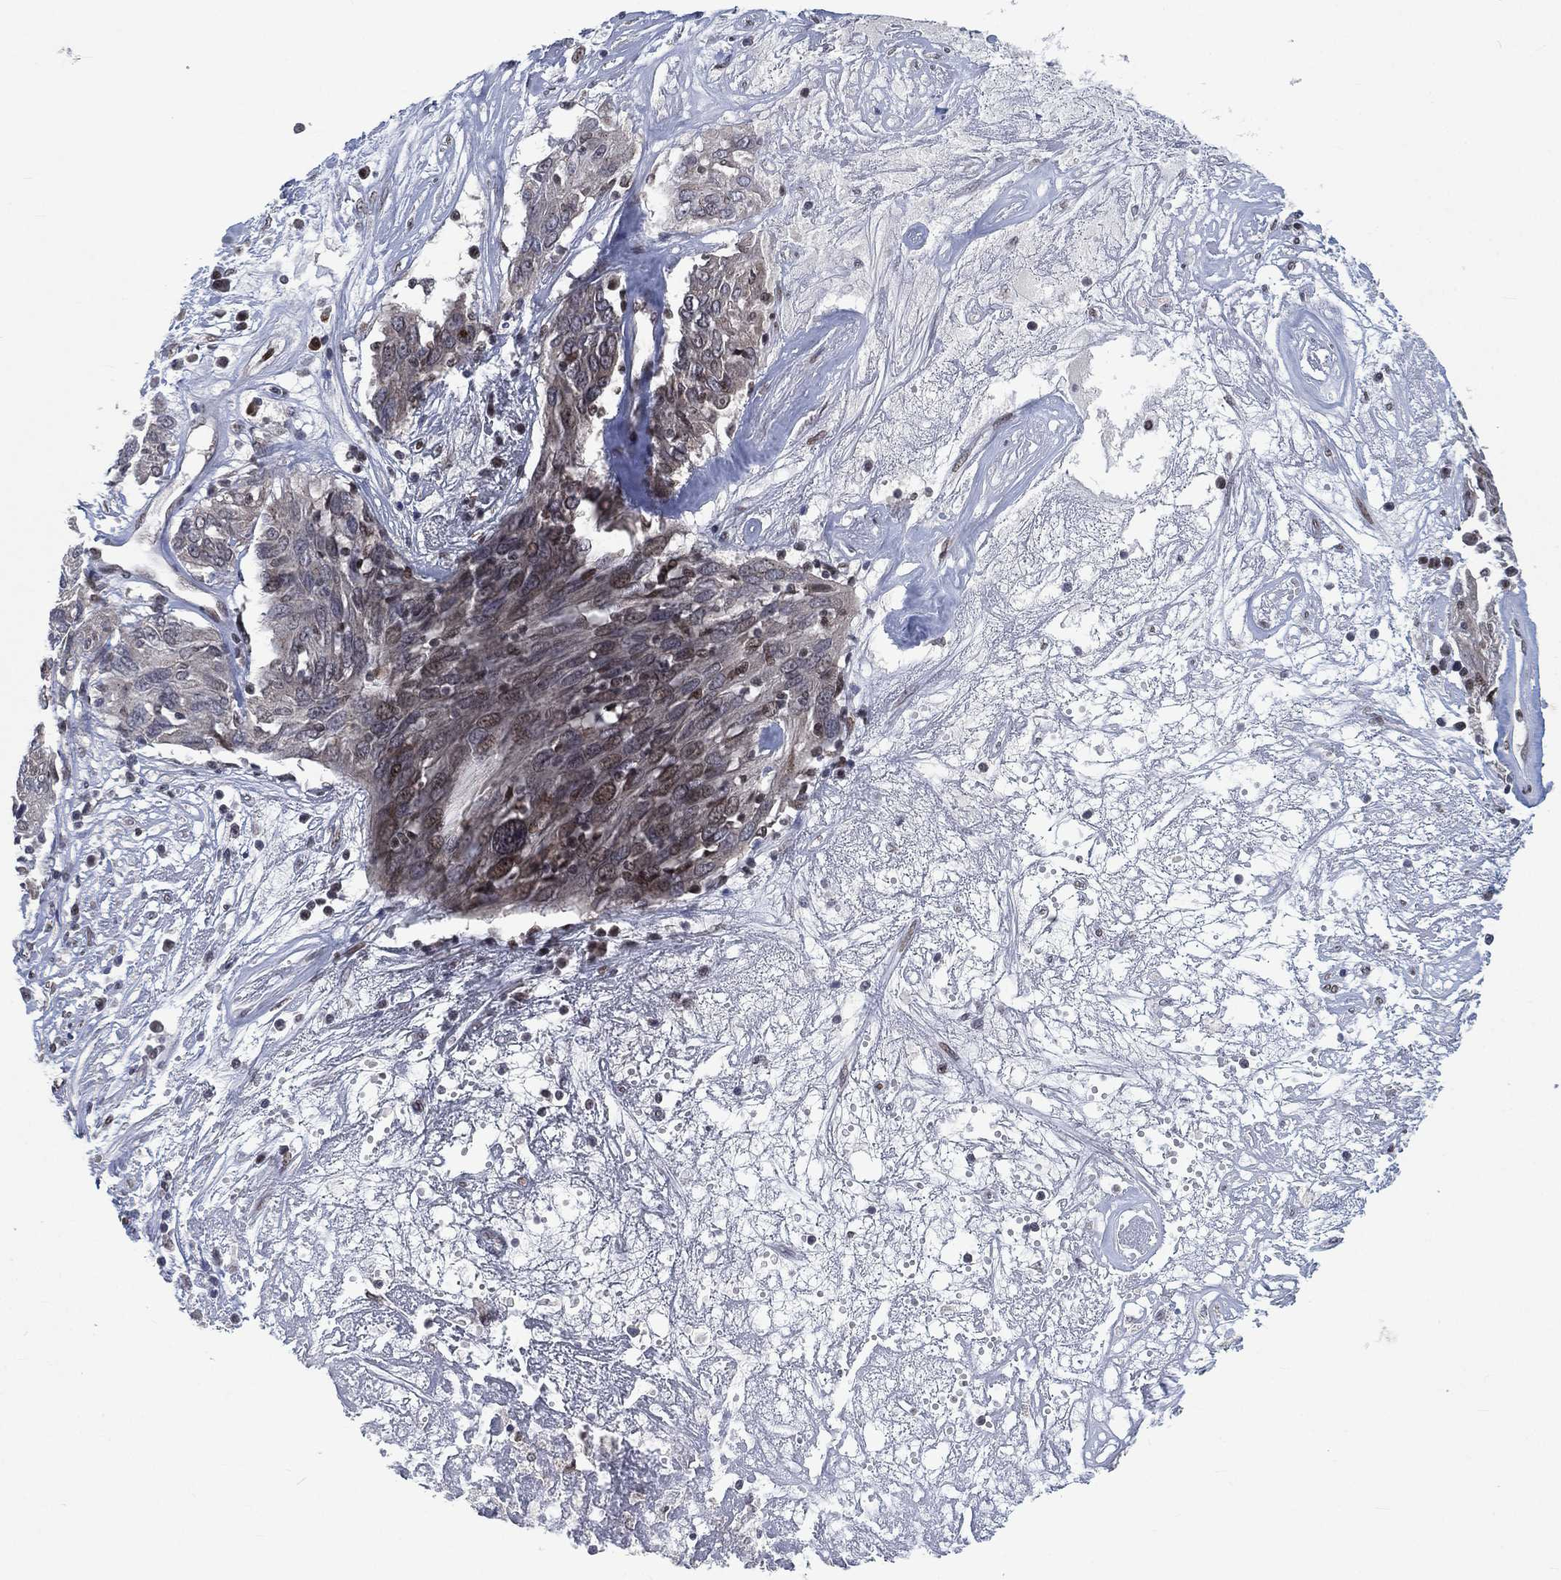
{"staining": {"intensity": "negative", "quantity": "none", "location": "none"}, "tissue": "ovarian cancer", "cell_type": "Tumor cells", "image_type": "cancer", "snomed": [{"axis": "morphology", "description": "Carcinoma, endometroid"}, {"axis": "topography", "description": "Ovary"}], "caption": "This micrograph is of endometroid carcinoma (ovarian) stained with immunohistochemistry (IHC) to label a protein in brown with the nuclei are counter-stained blue. There is no positivity in tumor cells. (Stains: DAB (3,3'-diaminobenzidine) immunohistochemistry (IHC) with hematoxylin counter stain, Microscopy: brightfield microscopy at high magnification).", "gene": "YLPM1", "patient": {"sex": "female", "age": 50}}